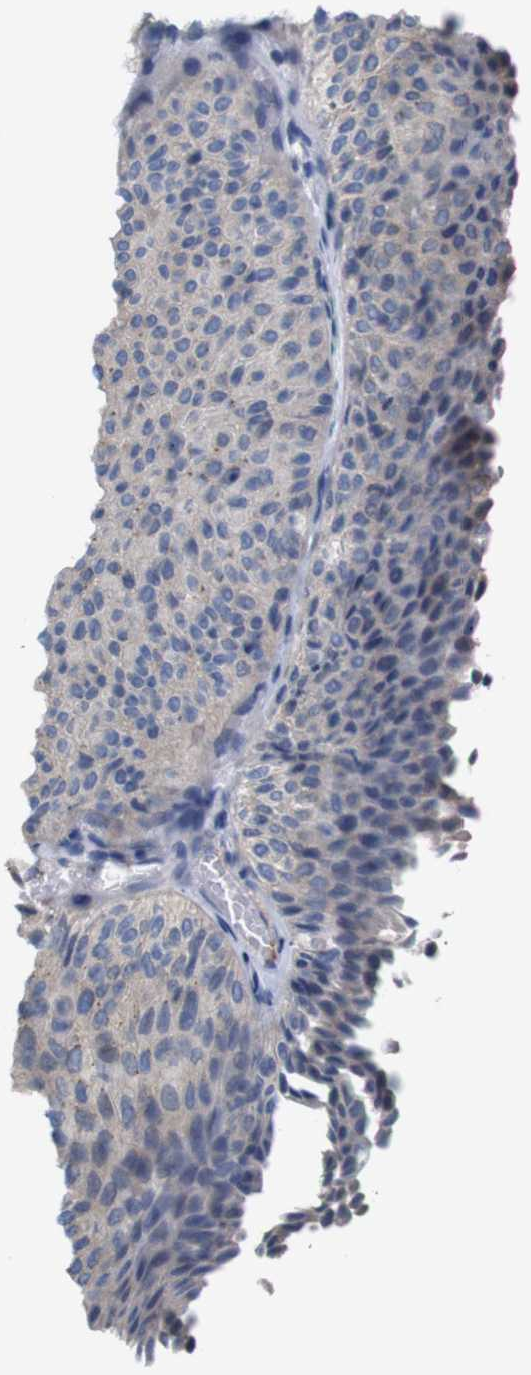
{"staining": {"intensity": "negative", "quantity": "none", "location": "none"}, "tissue": "urothelial cancer", "cell_type": "Tumor cells", "image_type": "cancer", "snomed": [{"axis": "morphology", "description": "Urothelial carcinoma, Low grade"}, {"axis": "topography", "description": "Urinary bladder"}], "caption": "Urothelial carcinoma (low-grade) was stained to show a protein in brown. There is no significant positivity in tumor cells. (Brightfield microscopy of DAB (3,3'-diaminobenzidine) immunohistochemistry (IHC) at high magnification).", "gene": "MYEOV", "patient": {"sex": "male", "age": 78}}